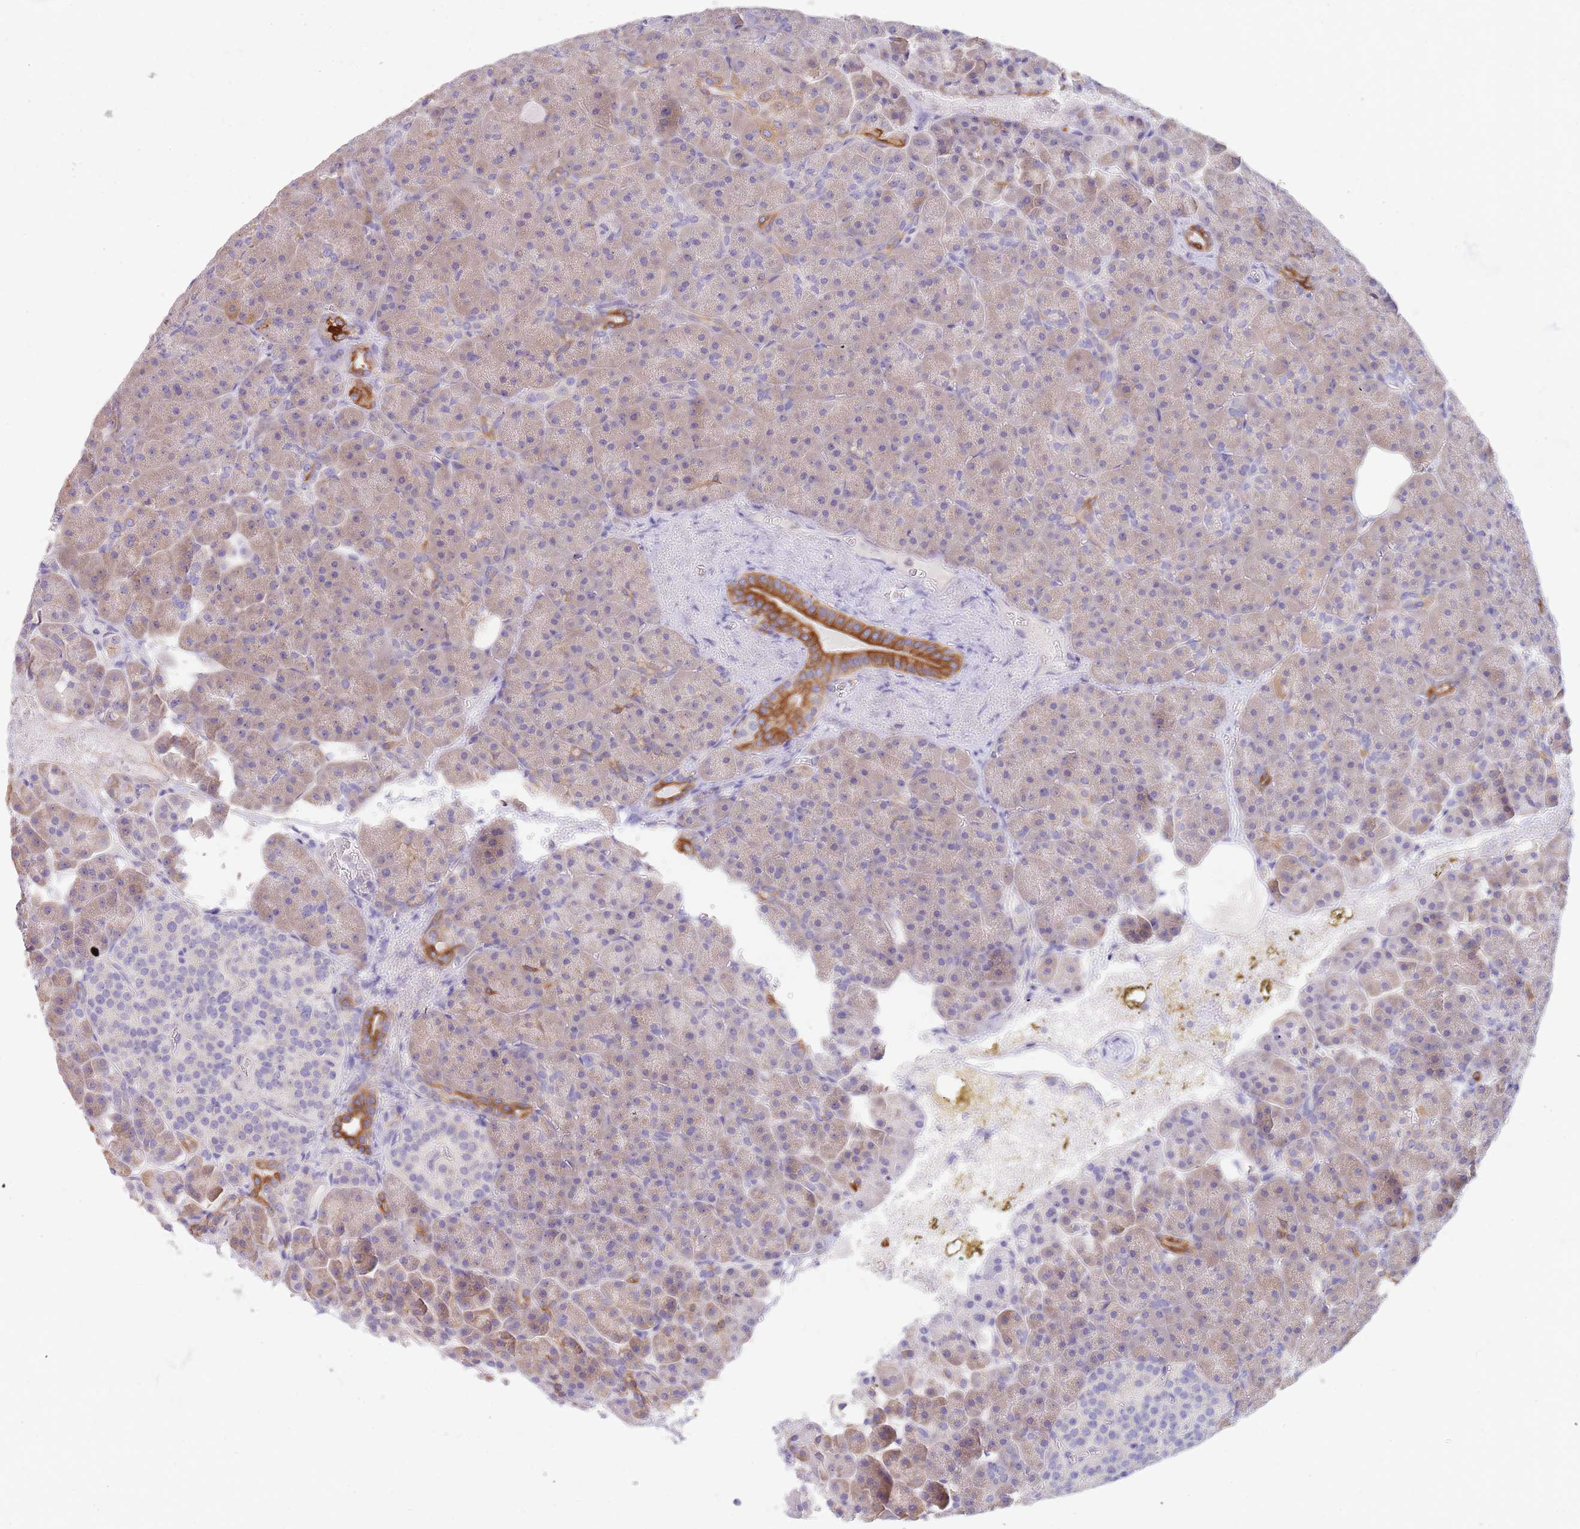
{"staining": {"intensity": "strong", "quantity": "<25%", "location": "cytoplasmic/membranous"}, "tissue": "pancreas", "cell_type": "Exocrine glandular cells", "image_type": "normal", "snomed": [{"axis": "morphology", "description": "Normal tissue, NOS"}, {"axis": "topography", "description": "Pancreas"}], "caption": "Immunohistochemistry (DAB (3,3'-diaminobenzidine)) staining of normal human pancreas demonstrates strong cytoplasmic/membranous protein staining in about <25% of exocrine glandular cells. The staining is performed using DAB brown chromogen to label protein expression. The nuclei are counter-stained blue using hematoxylin.", "gene": "CCDC149", "patient": {"sex": "female", "age": 74}}